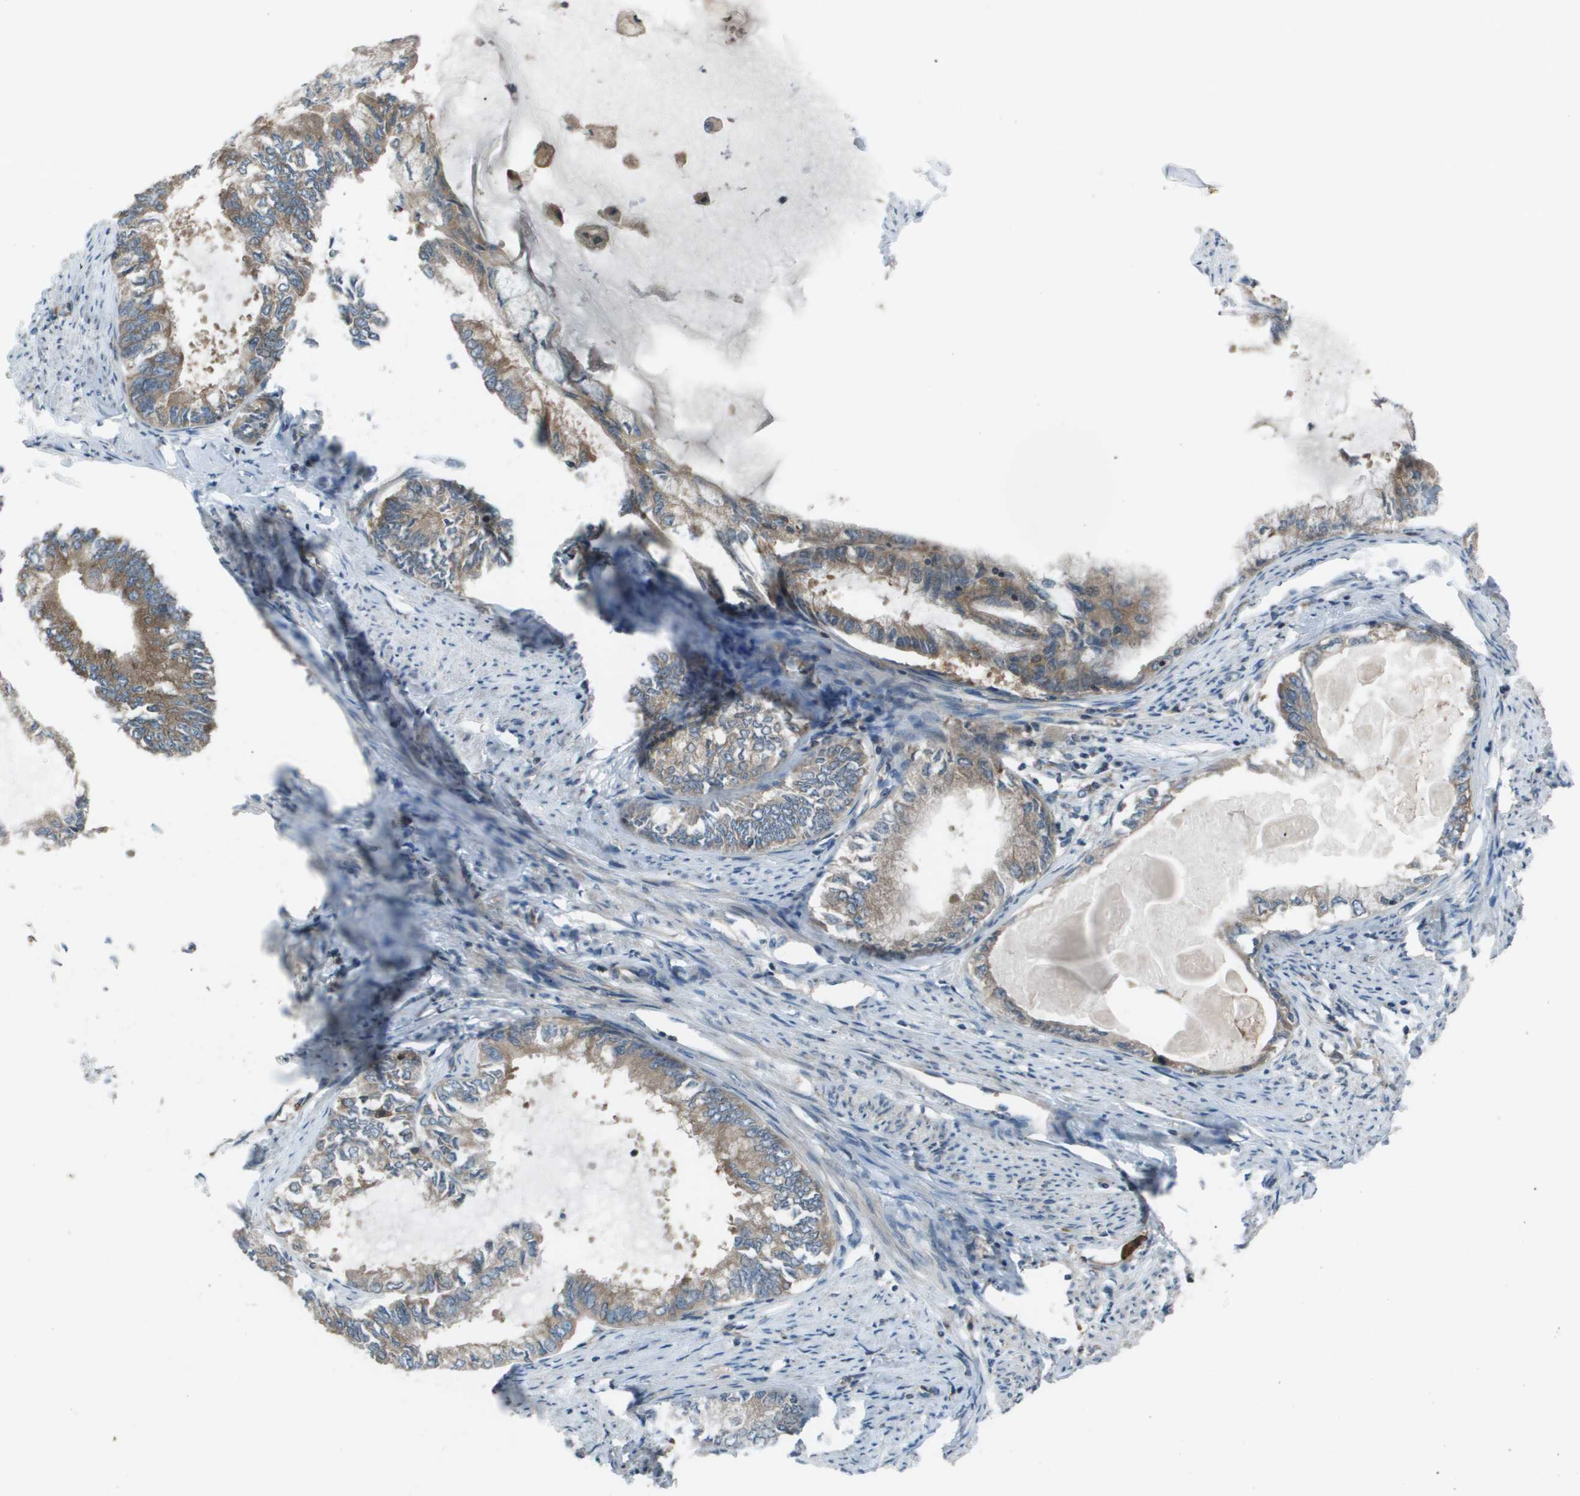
{"staining": {"intensity": "moderate", "quantity": ">75%", "location": "cytoplasmic/membranous"}, "tissue": "endometrial cancer", "cell_type": "Tumor cells", "image_type": "cancer", "snomed": [{"axis": "morphology", "description": "Adenocarcinoma, NOS"}, {"axis": "topography", "description": "Endometrium"}], "caption": "Endometrial cancer (adenocarcinoma) tissue exhibits moderate cytoplasmic/membranous expression in about >75% of tumor cells, visualized by immunohistochemistry.", "gene": "EIF3B", "patient": {"sex": "female", "age": 86}}